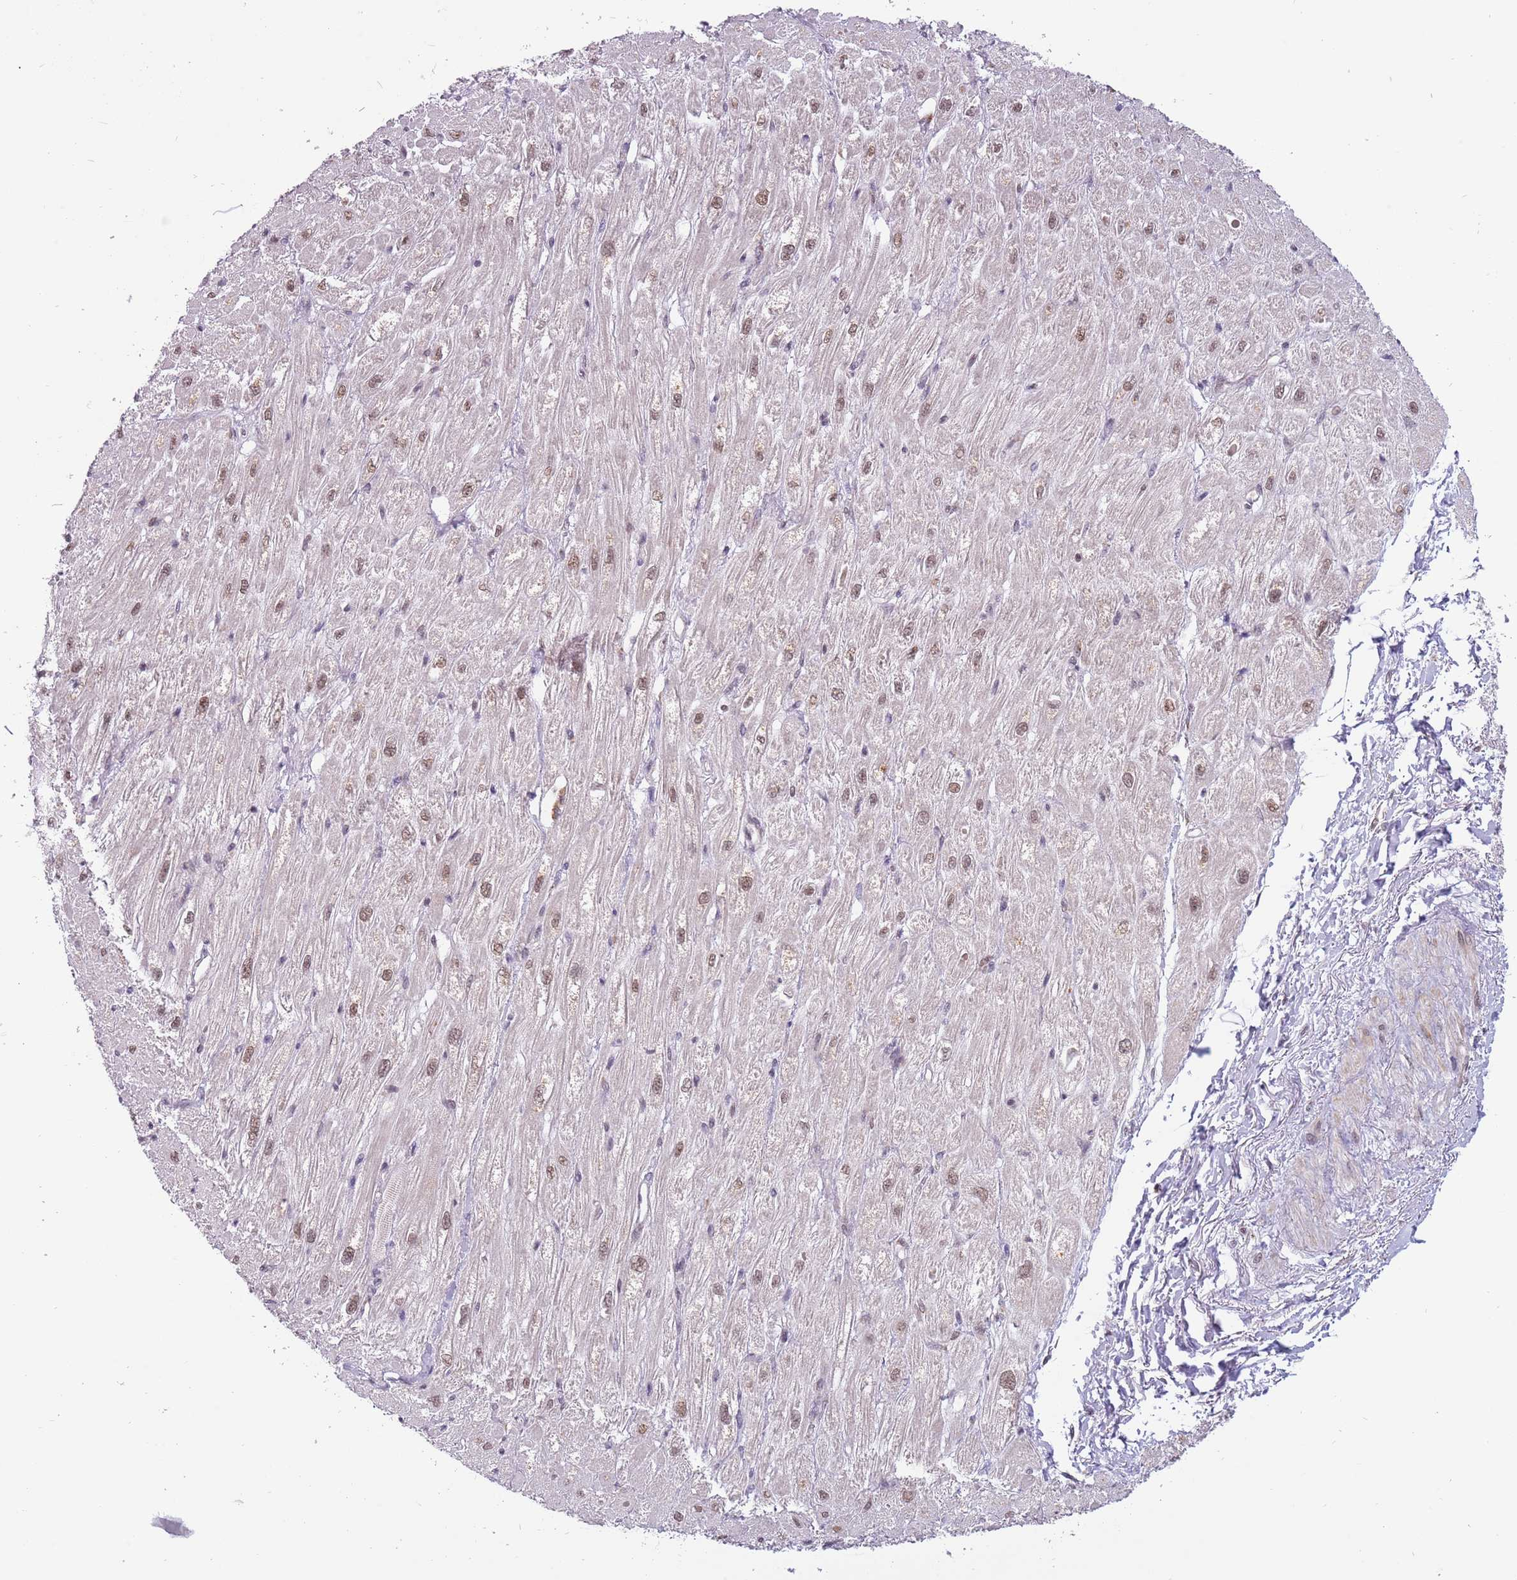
{"staining": {"intensity": "moderate", "quantity": "25%-75%", "location": "nuclear"}, "tissue": "heart muscle", "cell_type": "Cardiomyocytes", "image_type": "normal", "snomed": [{"axis": "morphology", "description": "Normal tissue, NOS"}, {"axis": "topography", "description": "Heart"}], "caption": "Immunohistochemical staining of normal human heart muscle displays medium levels of moderate nuclear staining in approximately 25%-75% of cardiomyocytes. (DAB (3,3'-diaminobenzidine) IHC, brown staining for protein, blue staining for nuclei).", "gene": "BARD1", "patient": {"sex": "male", "age": 65}}